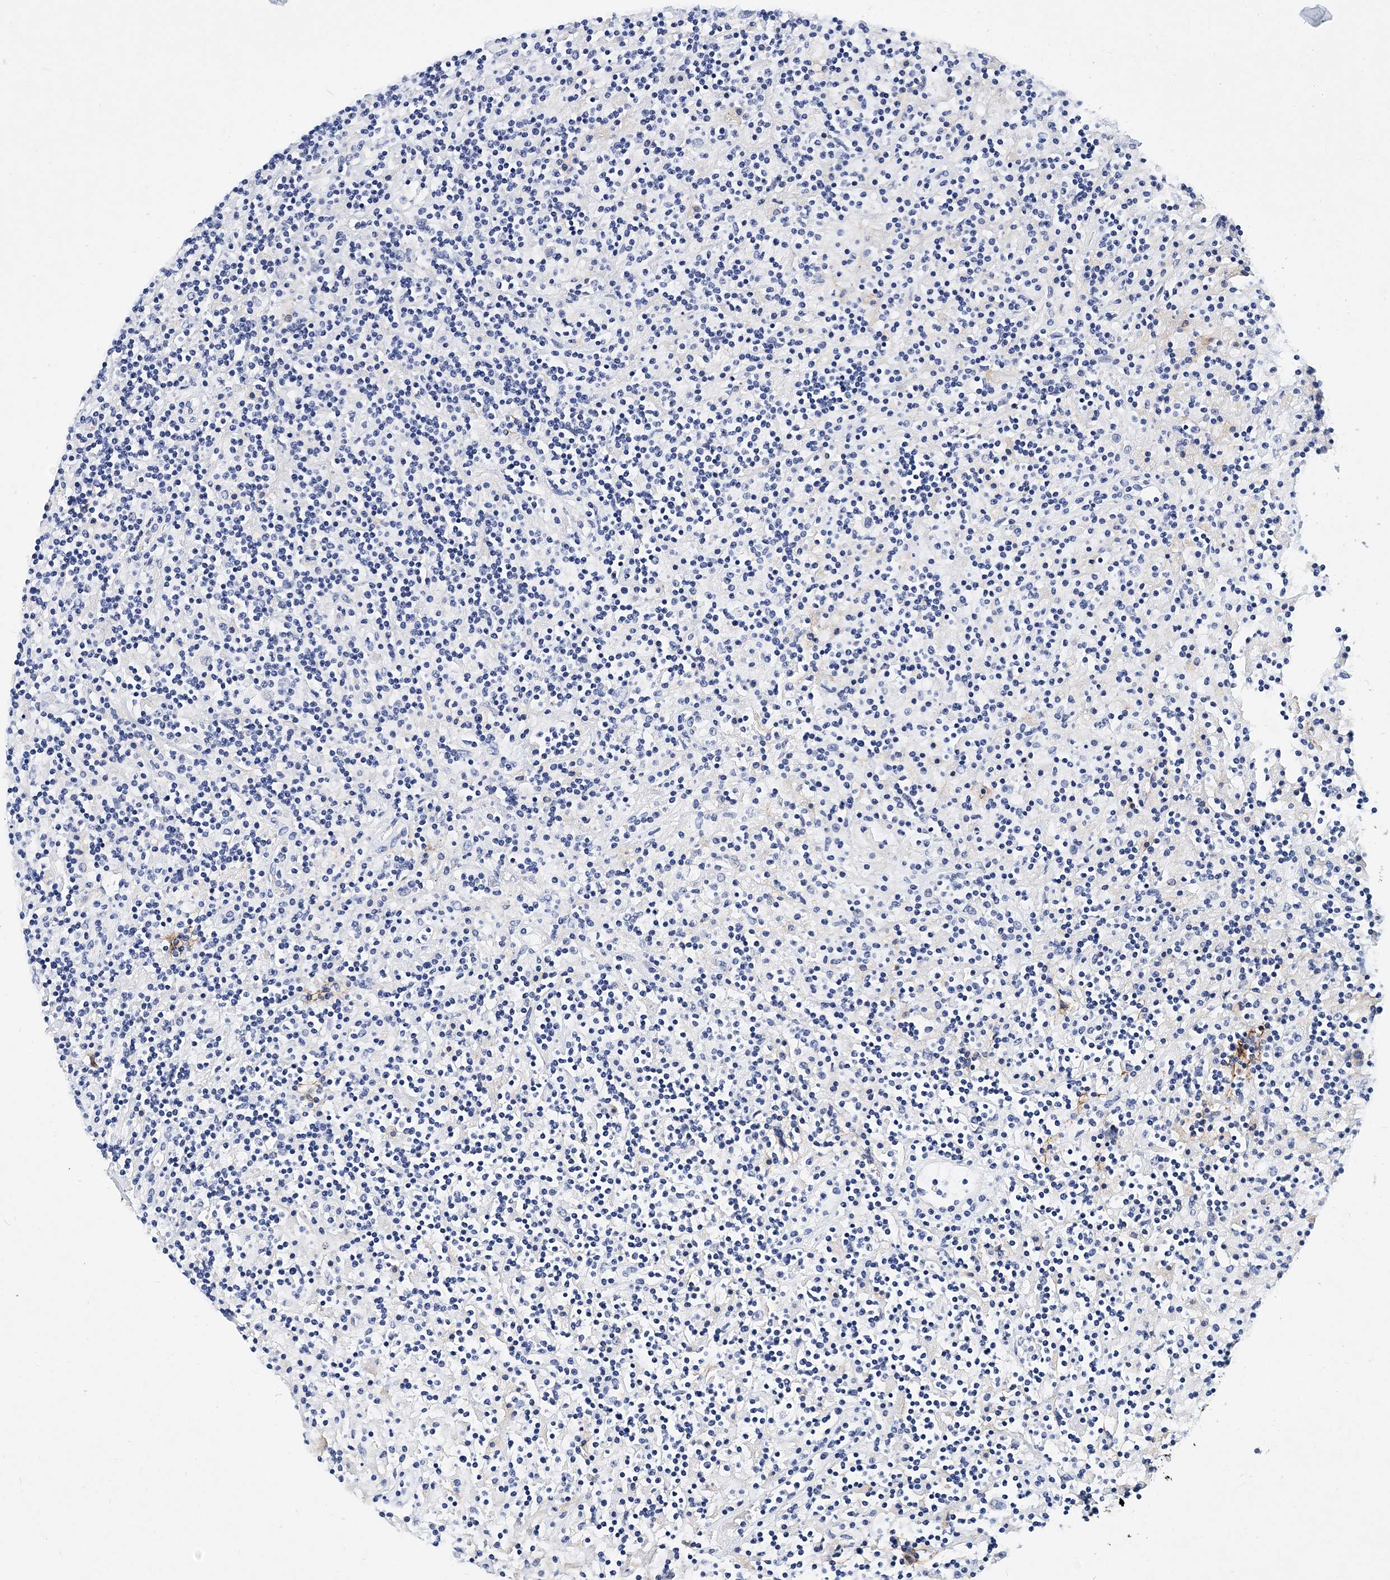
{"staining": {"intensity": "negative", "quantity": "none", "location": "none"}, "tissue": "lymphoma", "cell_type": "Tumor cells", "image_type": "cancer", "snomed": [{"axis": "morphology", "description": "Hodgkin's disease, NOS"}, {"axis": "topography", "description": "Lymph node"}], "caption": "Immunohistochemistry image of lymphoma stained for a protein (brown), which demonstrates no positivity in tumor cells.", "gene": "ITGA2B", "patient": {"sex": "male", "age": 70}}